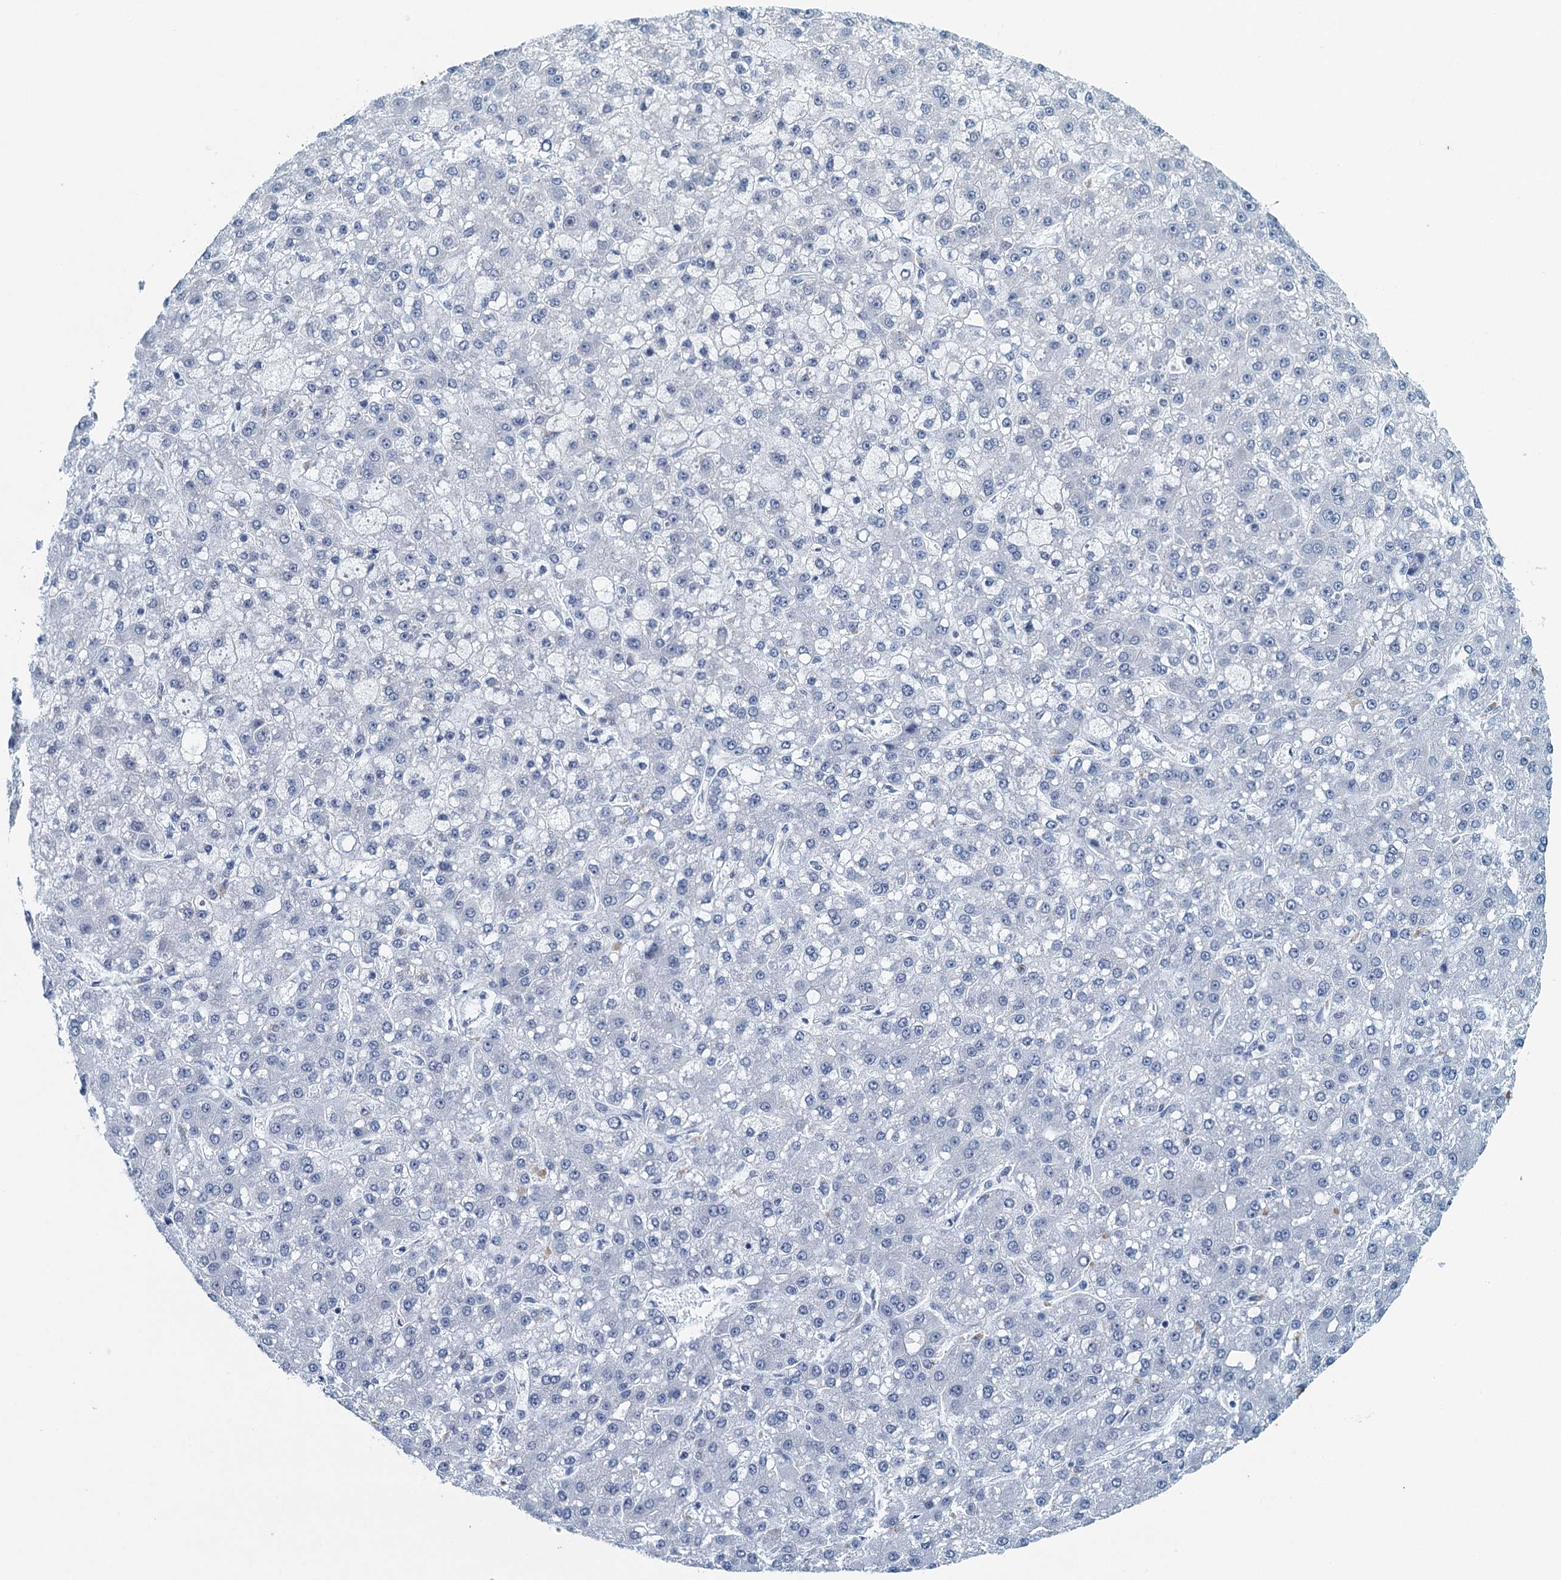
{"staining": {"intensity": "negative", "quantity": "none", "location": "none"}, "tissue": "liver cancer", "cell_type": "Tumor cells", "image_type": "cancer", "snomed": [{"axis": "morphology", "description": "Carcinoma, Hepatocellular, NOS"}, {"axis": "topography", "description": "Liver"}], "caption": "Immunohistochemistry (IHC) image of human liver cancer stained for a protein (brown), which reveals no staining in tumor cells.", "gene": "ENSG00000131152", "patient": {"sex": "male", "age": 67}}